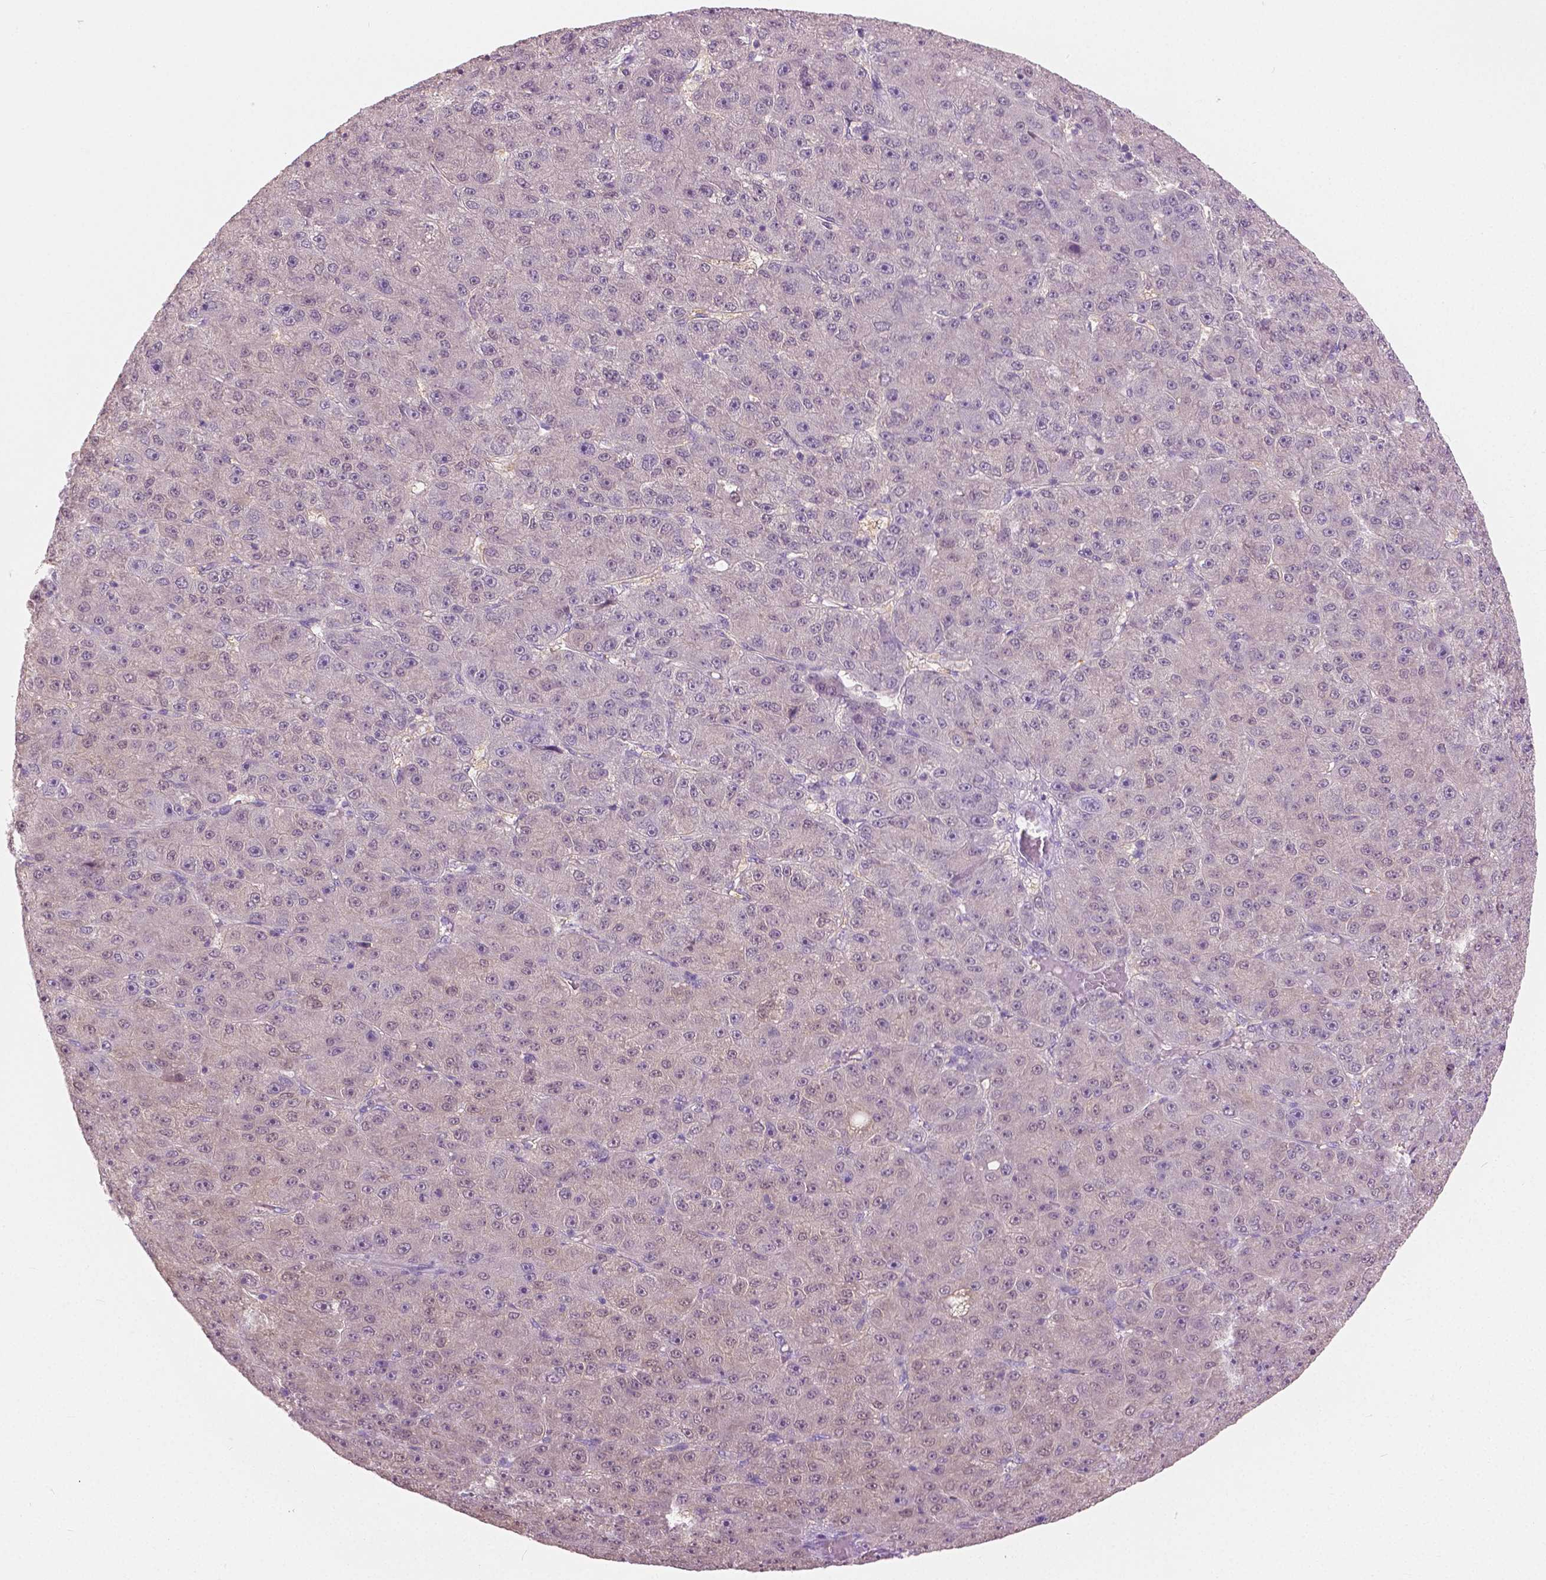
{"staining": {"intensity": "negative", "quantity": "none", "location": "none"}, "tissue": "liver cancer", "cell_type": "Tumor cells", "image_type": "cancer", "snomed": [{"axis": "morphology", "description": "Carcinoma, Hepatocellular, NOS"}, {"axis": "topography", "description": "Liver"}], "caption": "DAB (3,3'-diaminobenzidine) immunohistochemical staining of human liver hepatocellular carcinoma demonstrates no significant positivity in tumor cells. (DAB immunohistochemistry (IHC), high magnification).", "gene": "GALM", "patient": {"sex": "male", "age": 67}}